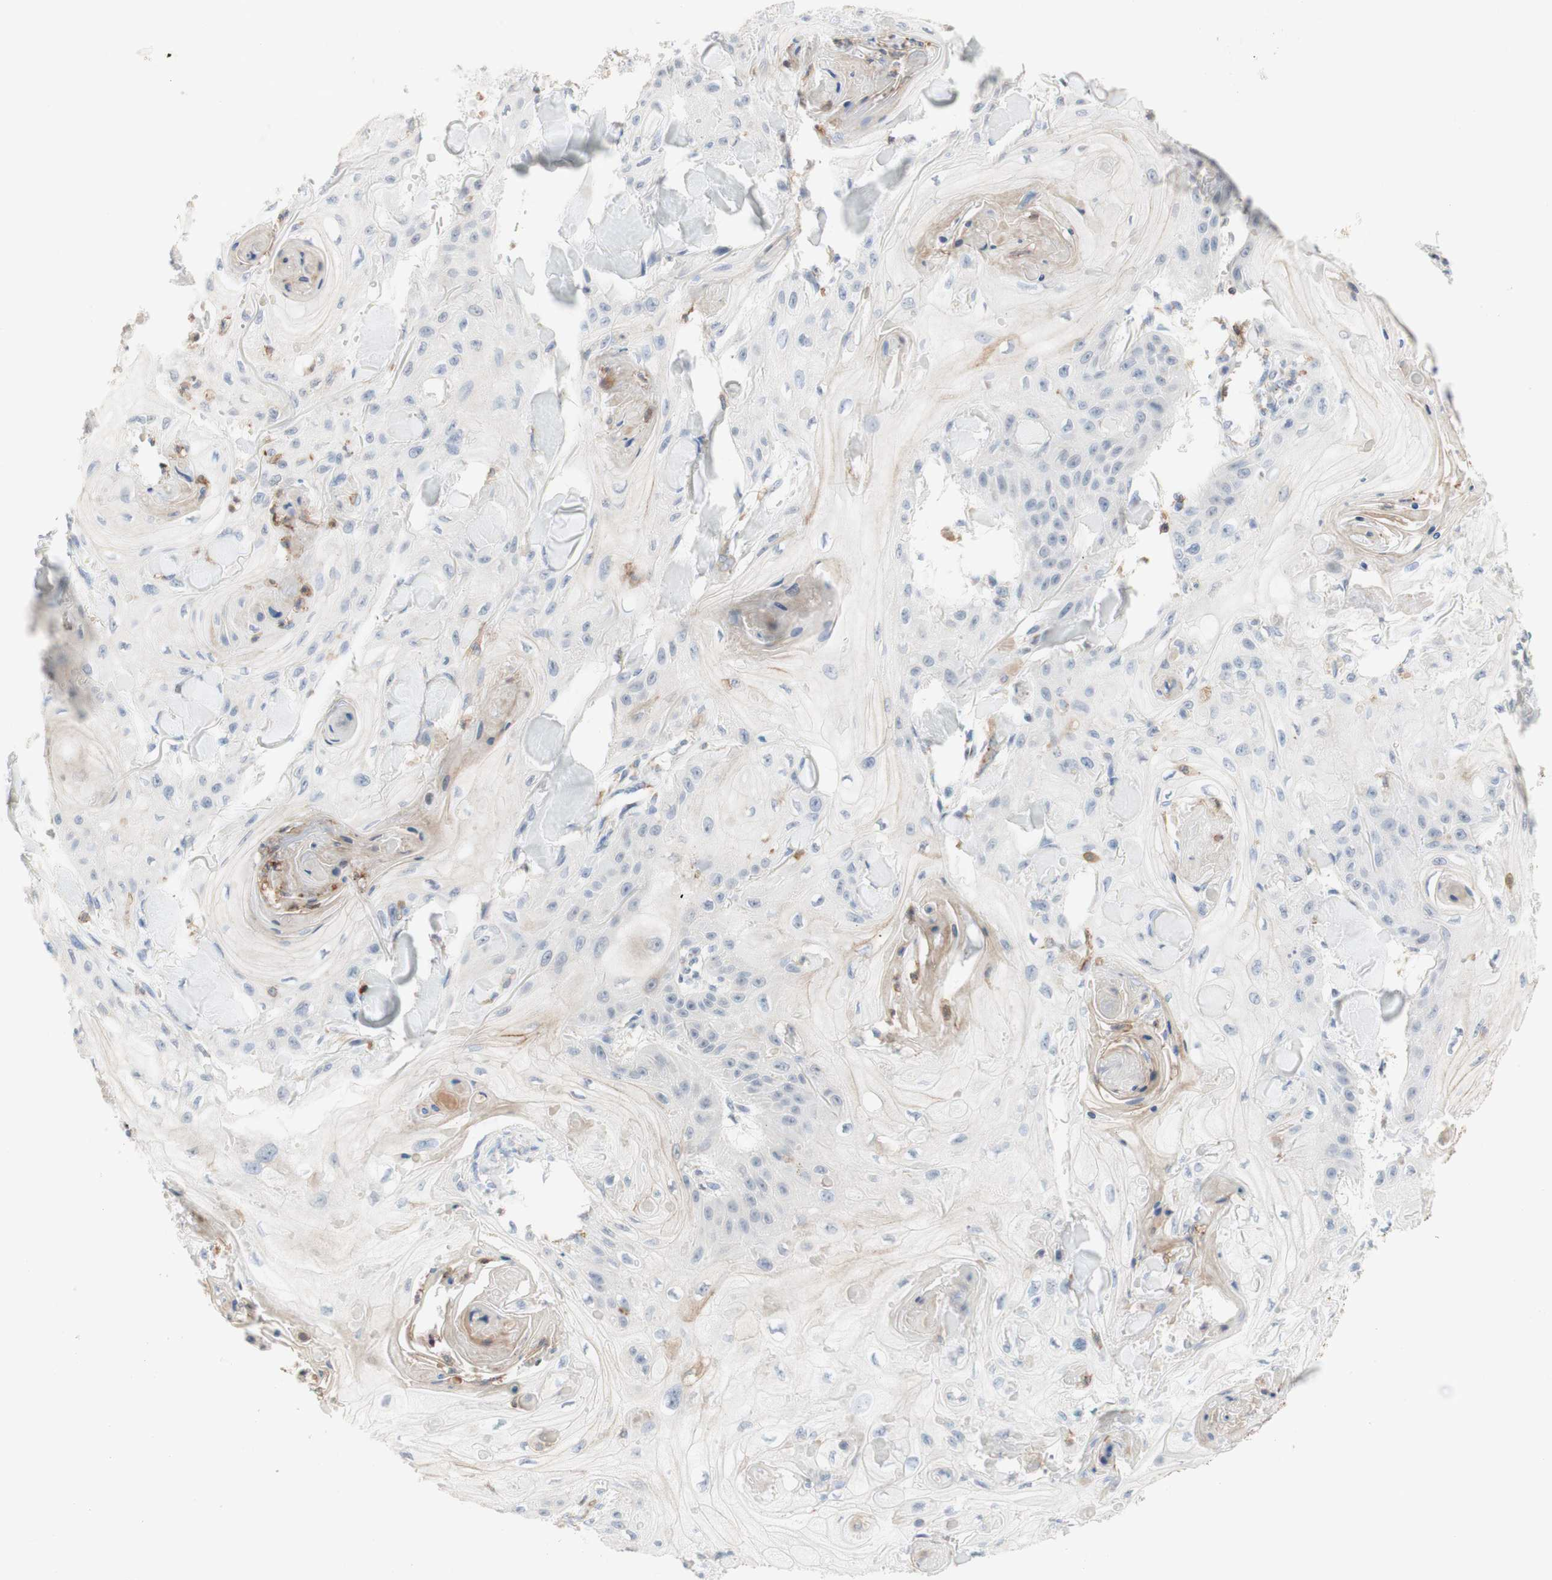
{"staining": {"intensity": "negative", "quantity": "none", "location": "none"}, "tissue": "skin cancer", "cell_type": "Tumor cells", "image_type": "cancer", "snomed": [{"axis": "morphology", "description": "Squamous cell carcinoma, NOS"}, {"axis": "topography", "description": "Skin"}], "caption": "Tumor cells show no significant expression in skin cancer.", "gene": "SPINK6", "patient": {"sex": "male", "age": 74}}